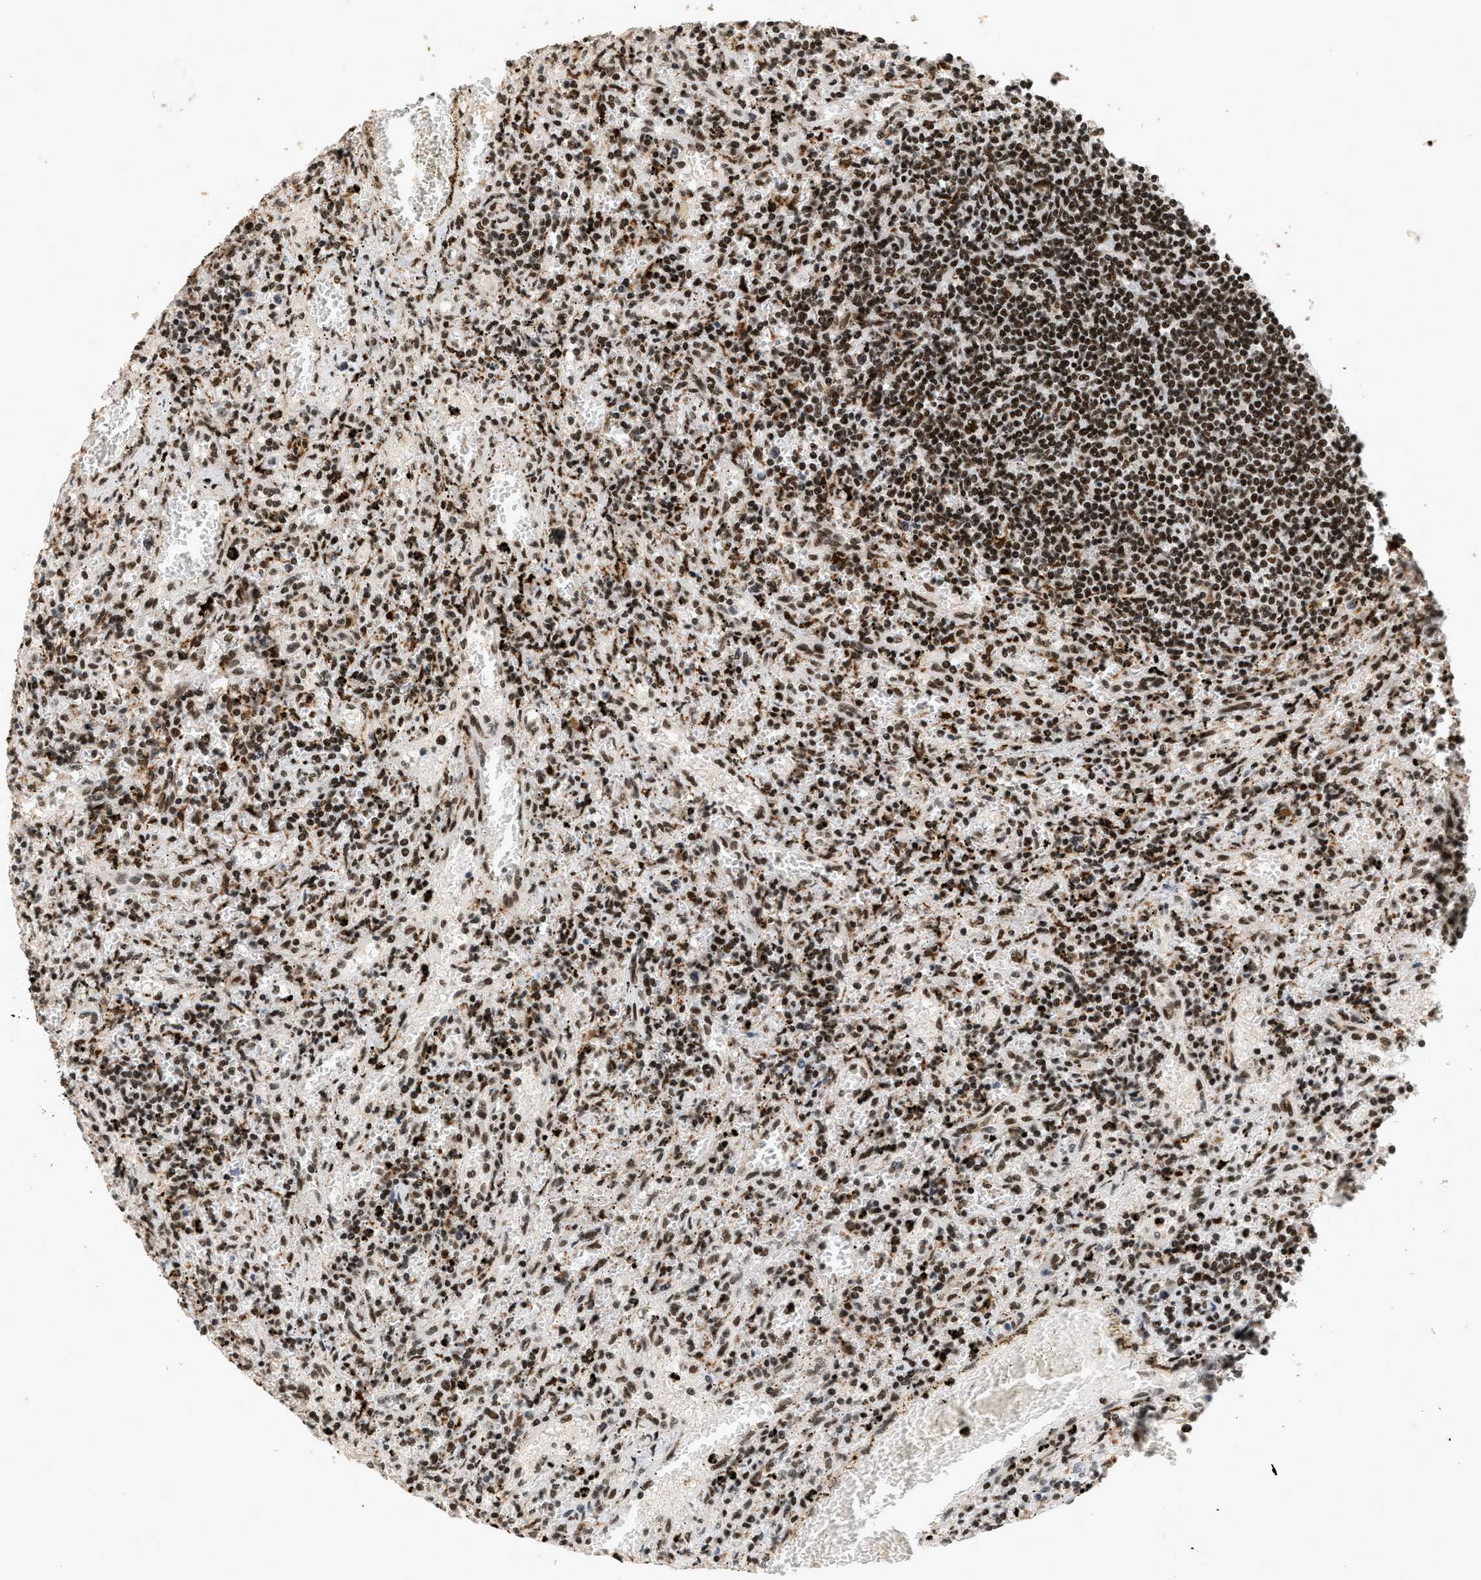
{"staining": {"intensity": "strong", "quantity": ">75%", "location": "nuclear"}, "tissue": "lymphoma", "cell_type": "Tumor cells", "image_type": "cancer", "snomed": [{"axis": "morphology", "description": "Malignant lymphoma, non-Hodgkin's type, Low grade"}, {"axis": "topography", "description": "Spleen"}], "caption": "A brown stain highlights strong nuclear positivity of a protein in low-grade malignant lymphoma, non-Hodgkin's type tumor cells.", "gene": "SMARCB1", "patient": {"sex": "male", "age": 76}}